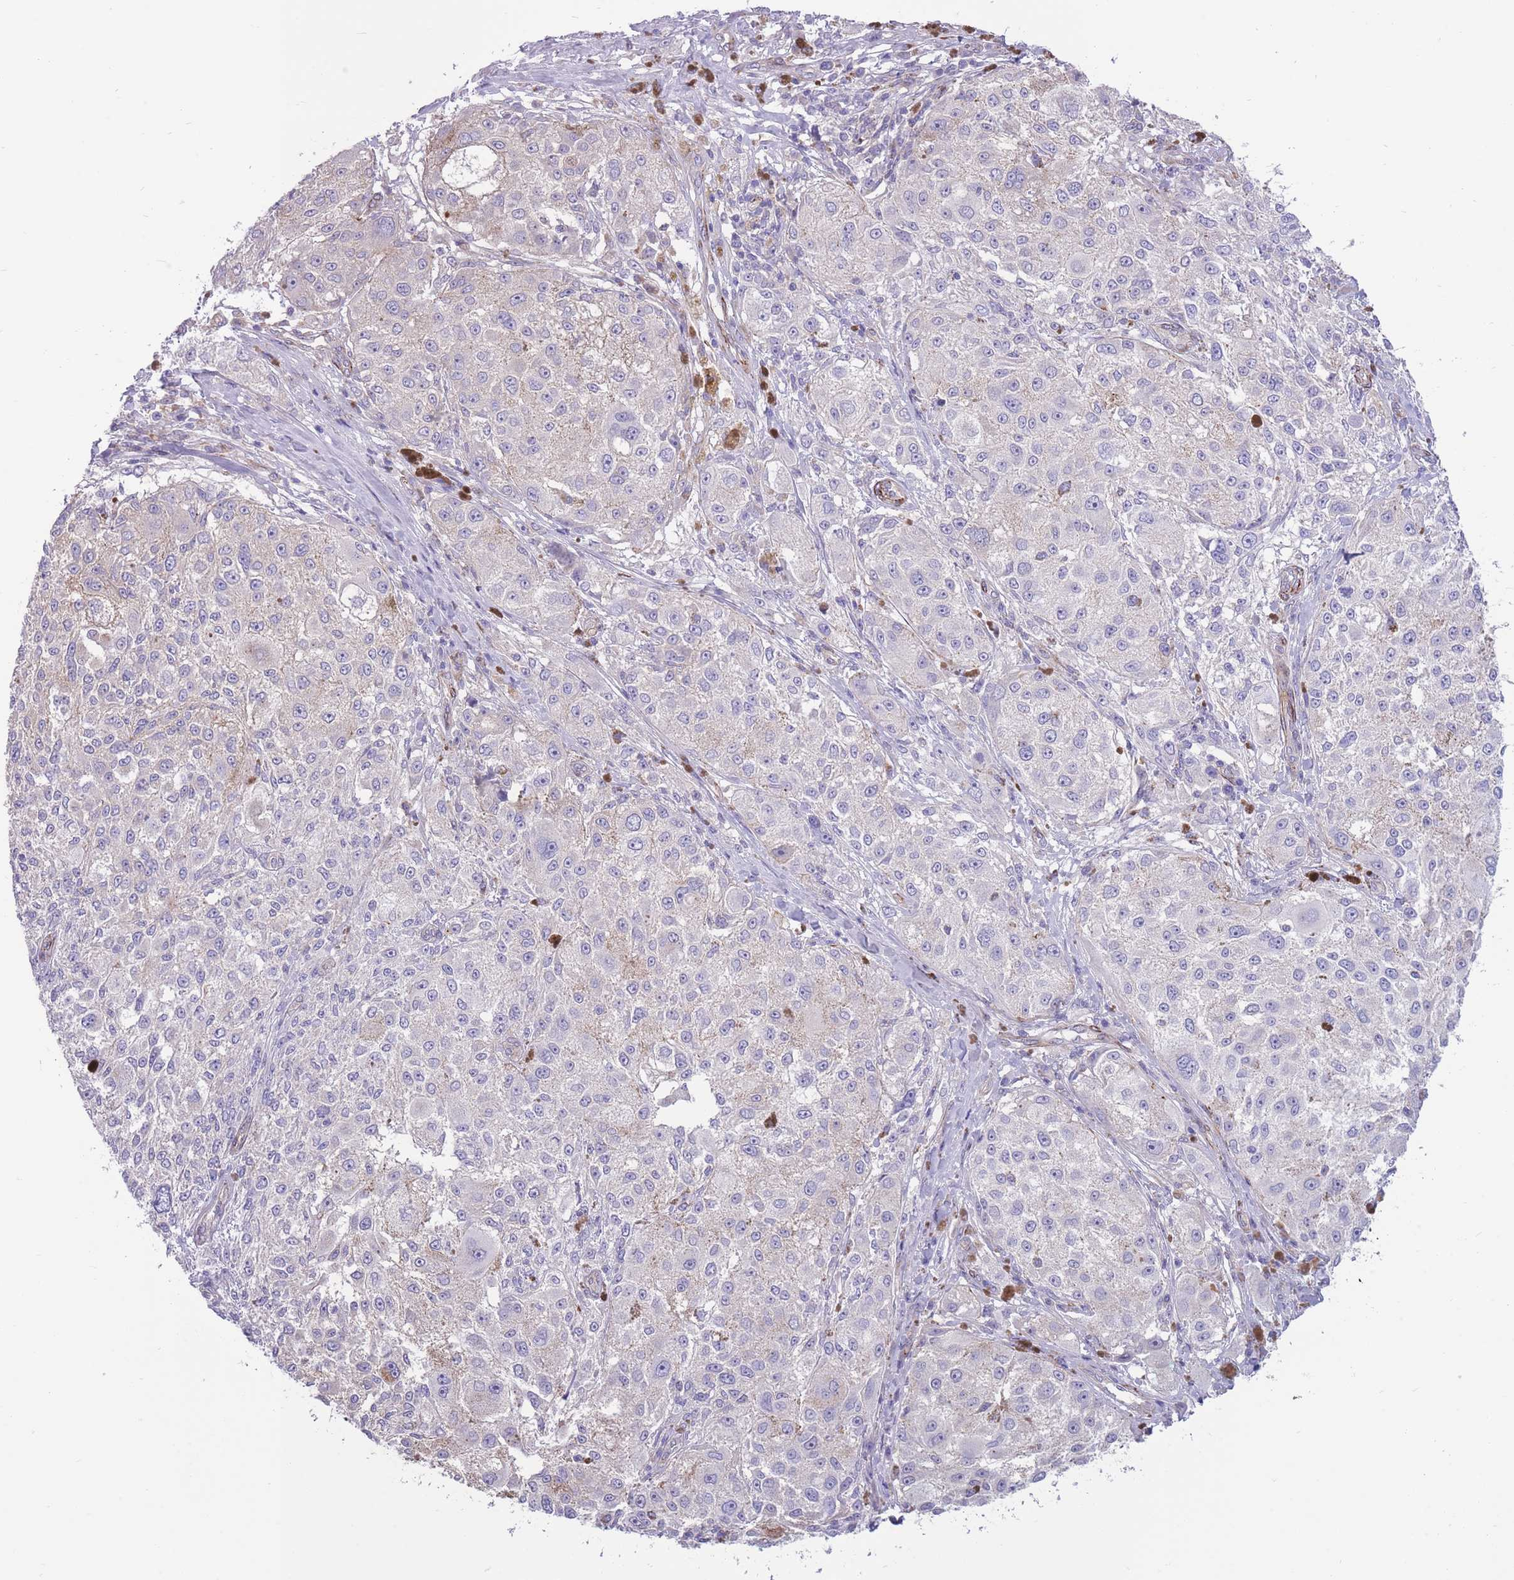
{"staining": {"intensity": "negative", "quantity": "none", "location": "none"}, "tissue": "melanoma", "cell_type": "Tumor cells", "image_type": "cancer", "snomed": [{"axis": "morphology", "description": "Necrosis, NOS"}, {"axis": "morphology", "description": "Malignant melanoma, NOS"}, {"axis": "topography", "description": "Skin"}], "caption": "DAB (3,3'-diaminobenzidine) immunohistochemical staining of human malignant melanoma shows no significant staining in tumor cells. (Brightfield microscopy of DAB IHC at high magnification).", "gene": "RGS11", "patient": {"sex": "female", "age": 87}}